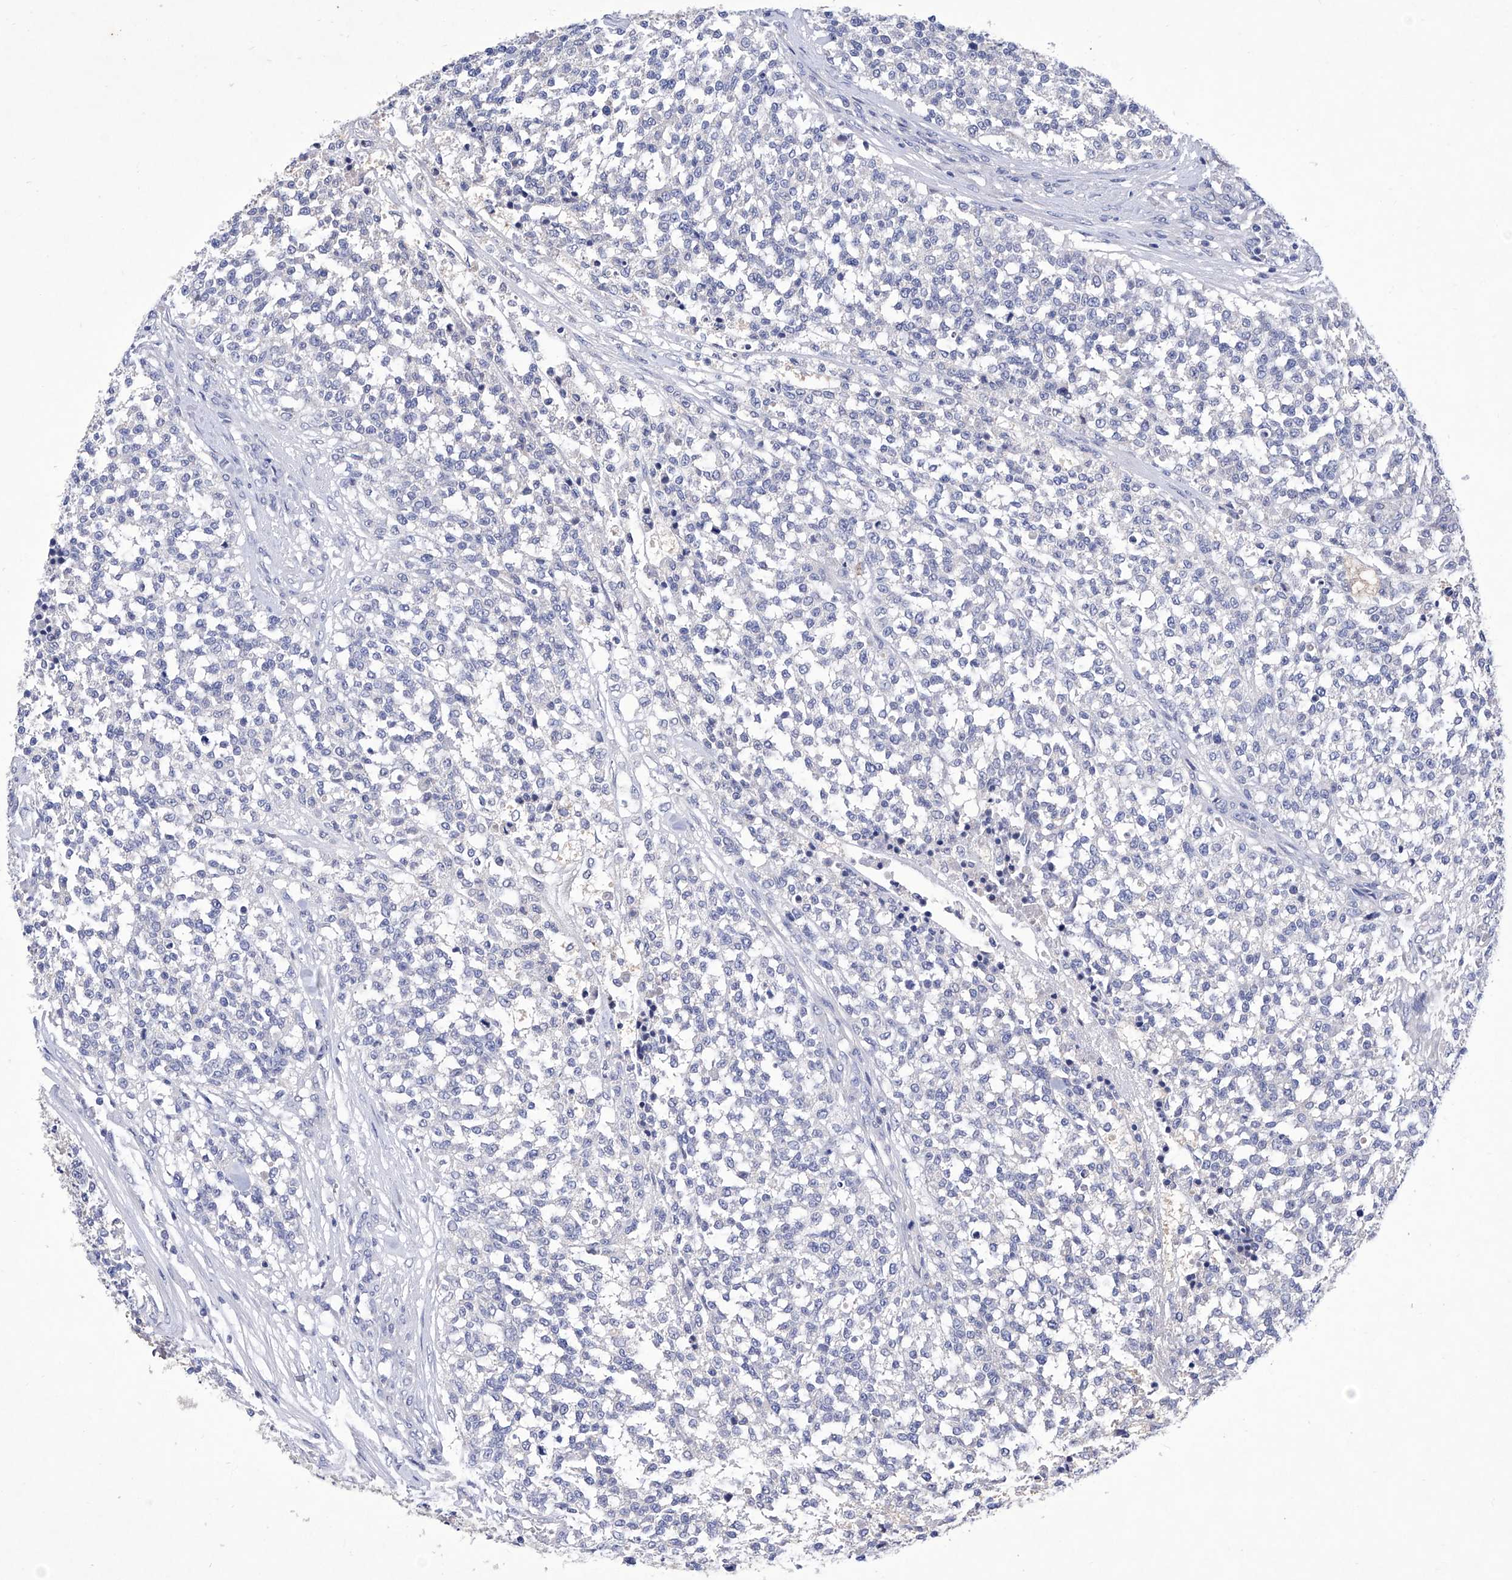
{"staining": {"intensity": "negative", "quantity": "none", "location": "none"}, "tissue": "testis cancer", "cell_type": "Tumor cells", "image_type": "cancer", "snomed": [{"axis": "morphology", "description": "Seminoma, NOS"}, {"axis": "topography", "description": "Testis"}], "caption": "Tumor cells are negative for protein expression in human testis seminoma.", "gene": "IFNL2", "patient": {"sex": "male", "age": 59}}